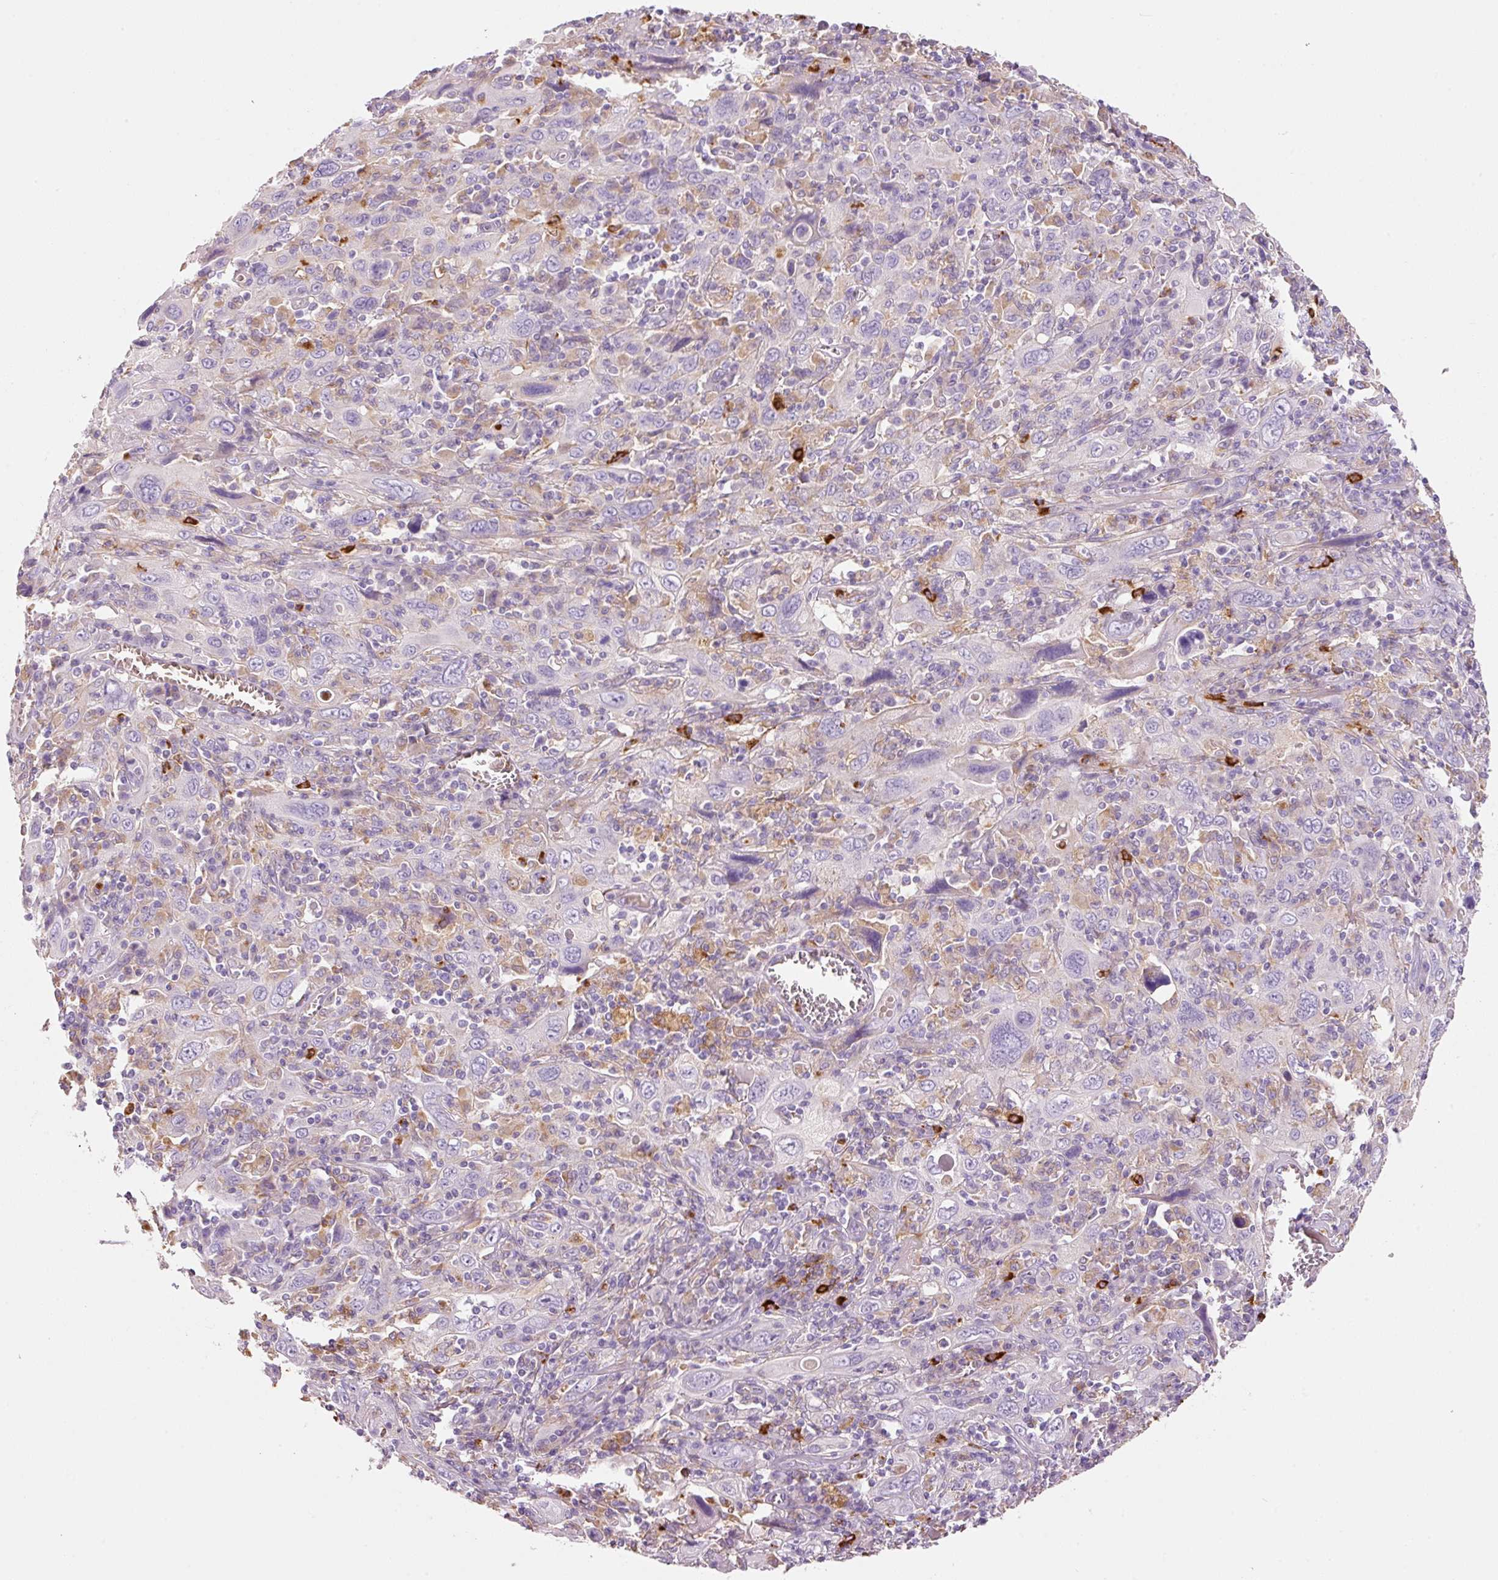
{"staining": {"intensity": "negative", "quantity": "none", "location": "none"}, "tissue": "cervical cancer", "cell_type": "Tumor cells", "image_type": "cancer", "snomed": [{"axis": "morphology", "description": "Squamous cell carcinoma, NOS"}, {"axis": "topography", "description": "Cervix"}], "caption": "The histopathology image exhibits no significant expression in tumor cells of cervical squamous cell carcinoma. (Stains: DAB immunohistochemistry with hematoxylin counter stain, Microscopy: brightfield microscopy at high magnification).", "gene": "TMC8", "patient": {"sex": "female", "age": 46}}